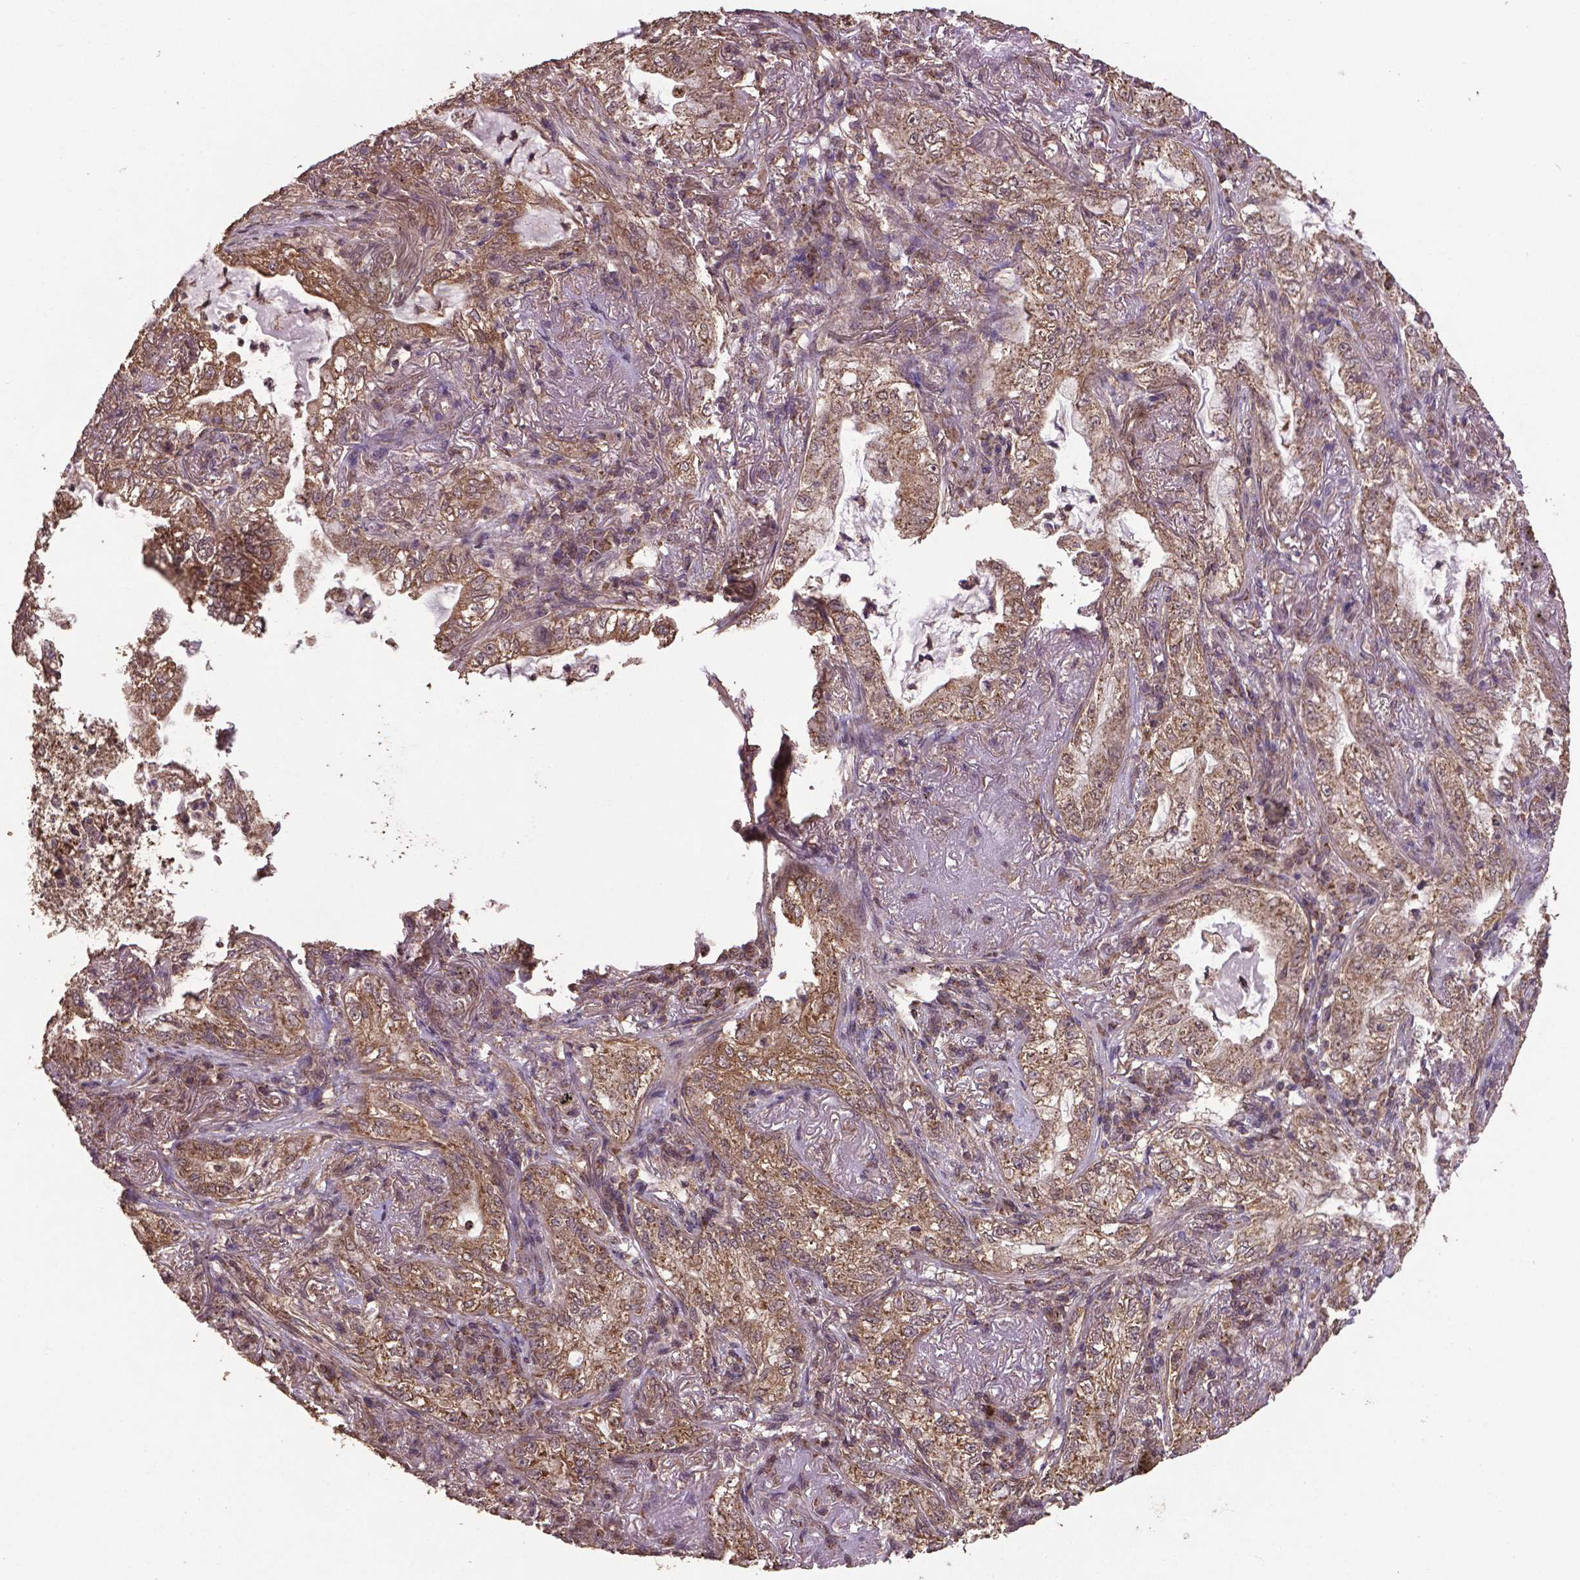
{"staining": {"intensity": "moderate", "quantity": ">75%", "location": "cytoplasmic/membranous"}, "tissue": "lung cancer", "cell_type": "Tumor cells", "image_type": "cancer", "snomed": [{"axis": "morphology", "description": "Adenocarcinoma, NOS"}, {"axis": "topography", "description": "Lung"}], "caption": "Protein staining of adenocarcinoma (lung) tissue shows moderate cytoplasmic/membranous positivity in approximately >75% of tumor cells.", "gene": "DCAF1", "patient": {"sex": "female", "age": 73}}